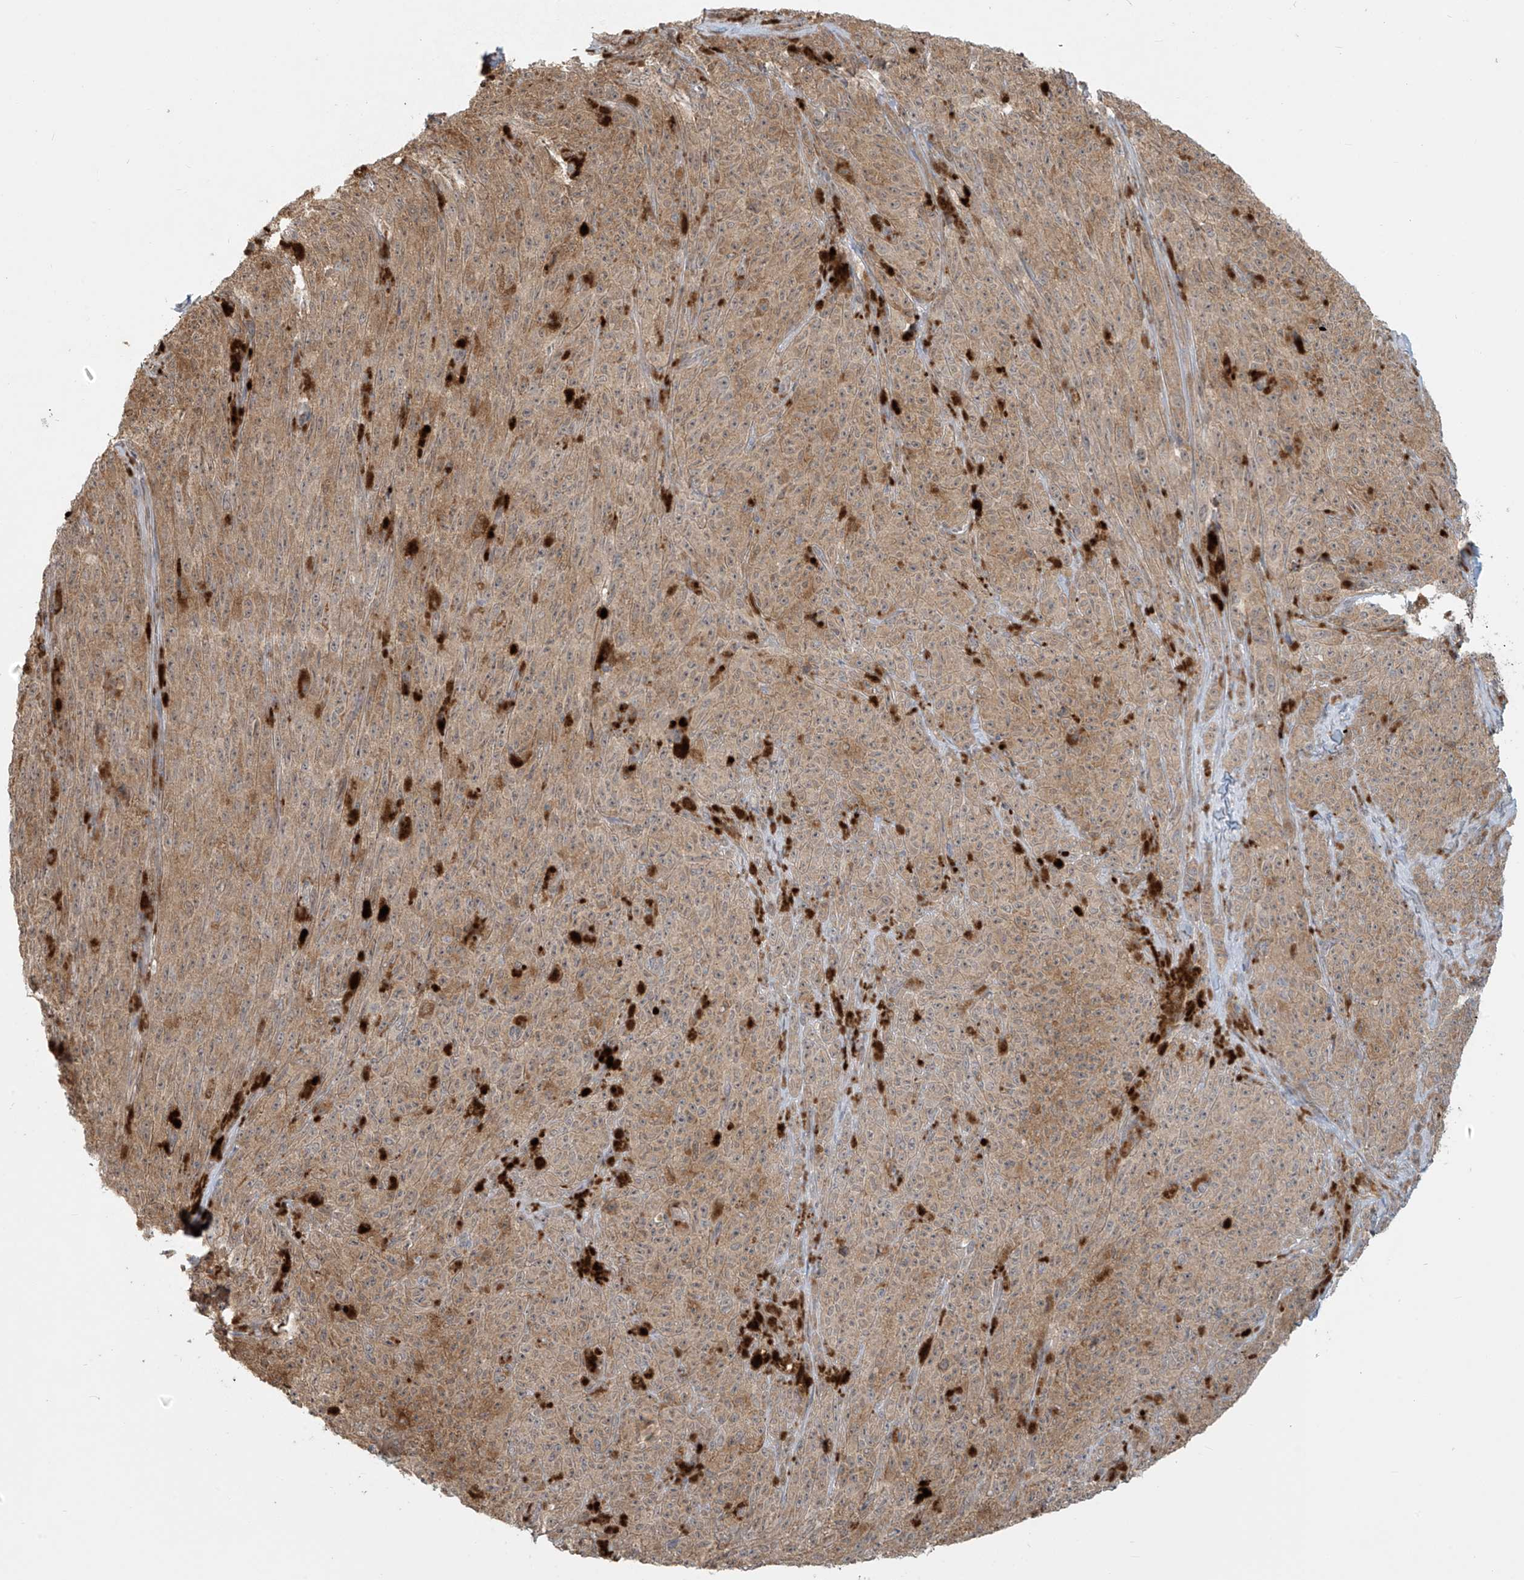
{"staining": {"intensity": "weak", "quantity": ">75%", "location": "cytoplasmic/membranous"}, "tissue": "melanoma", "cell_type": "Tumor cells", "image_type": "cancer", "snomed": [{"axis": "morphology", "description": "Malignant melanoma, NOS"}, {"axis": "topography", "description": "Skin"}], "caption": "Immunohistochemistry micrograph of neoplastic tissue: human melanoma stained using immunohistochemistry demonstrates low levels of weak protein expression localized specifically in the cytoplasmic/membranous of tumor cells, appearing as a cytoplasmic/membranous brown color.", "gene": "PLEKHM3", "patient": {"sex": "female", "age": 82}}